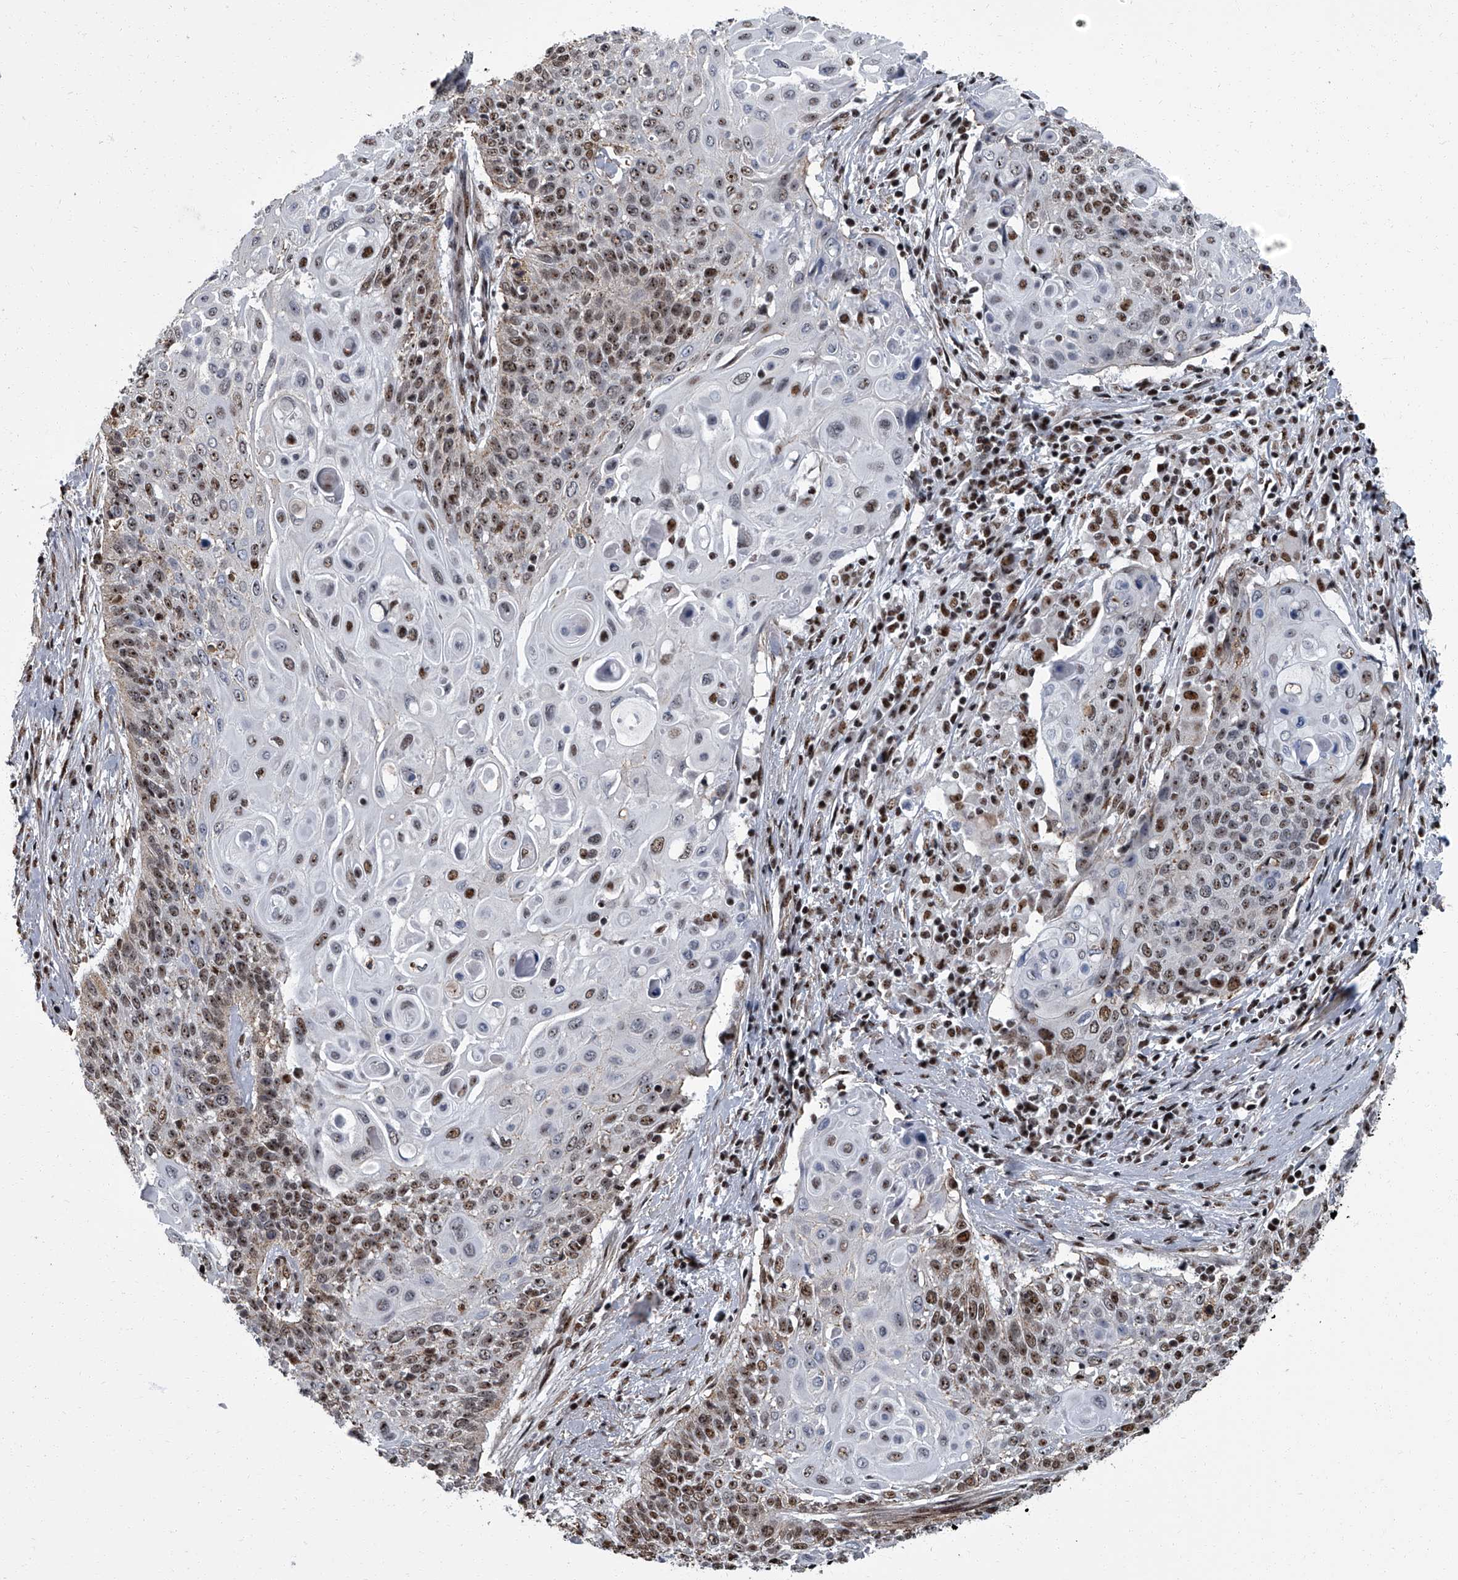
{"staining": {"intensity": "moderate", "quantity": "25%-75%", "location": "nuclear"}, "tissue": "cervical cancer", "cell_type": "Tumor cells", "image_type": "cancer", "snomed": [{"axis": "morphology", "description": "Squamous cell carcinoma, NOS"}, {"axis": "topography", "description": "Cervix"}], "caption": "Immunohistochemistry (IHC) image of neoplastic tissue: human cervical squamous cell carcinoma stained using immunohistochemistry (IHC) shows medium levels of moderate protein expression localized specifically in the nuclear of tumor cells, appearing as a nuclear brown color.", "gene": "ZNF518B", "patient": {"sex": "female", "age": 39}}